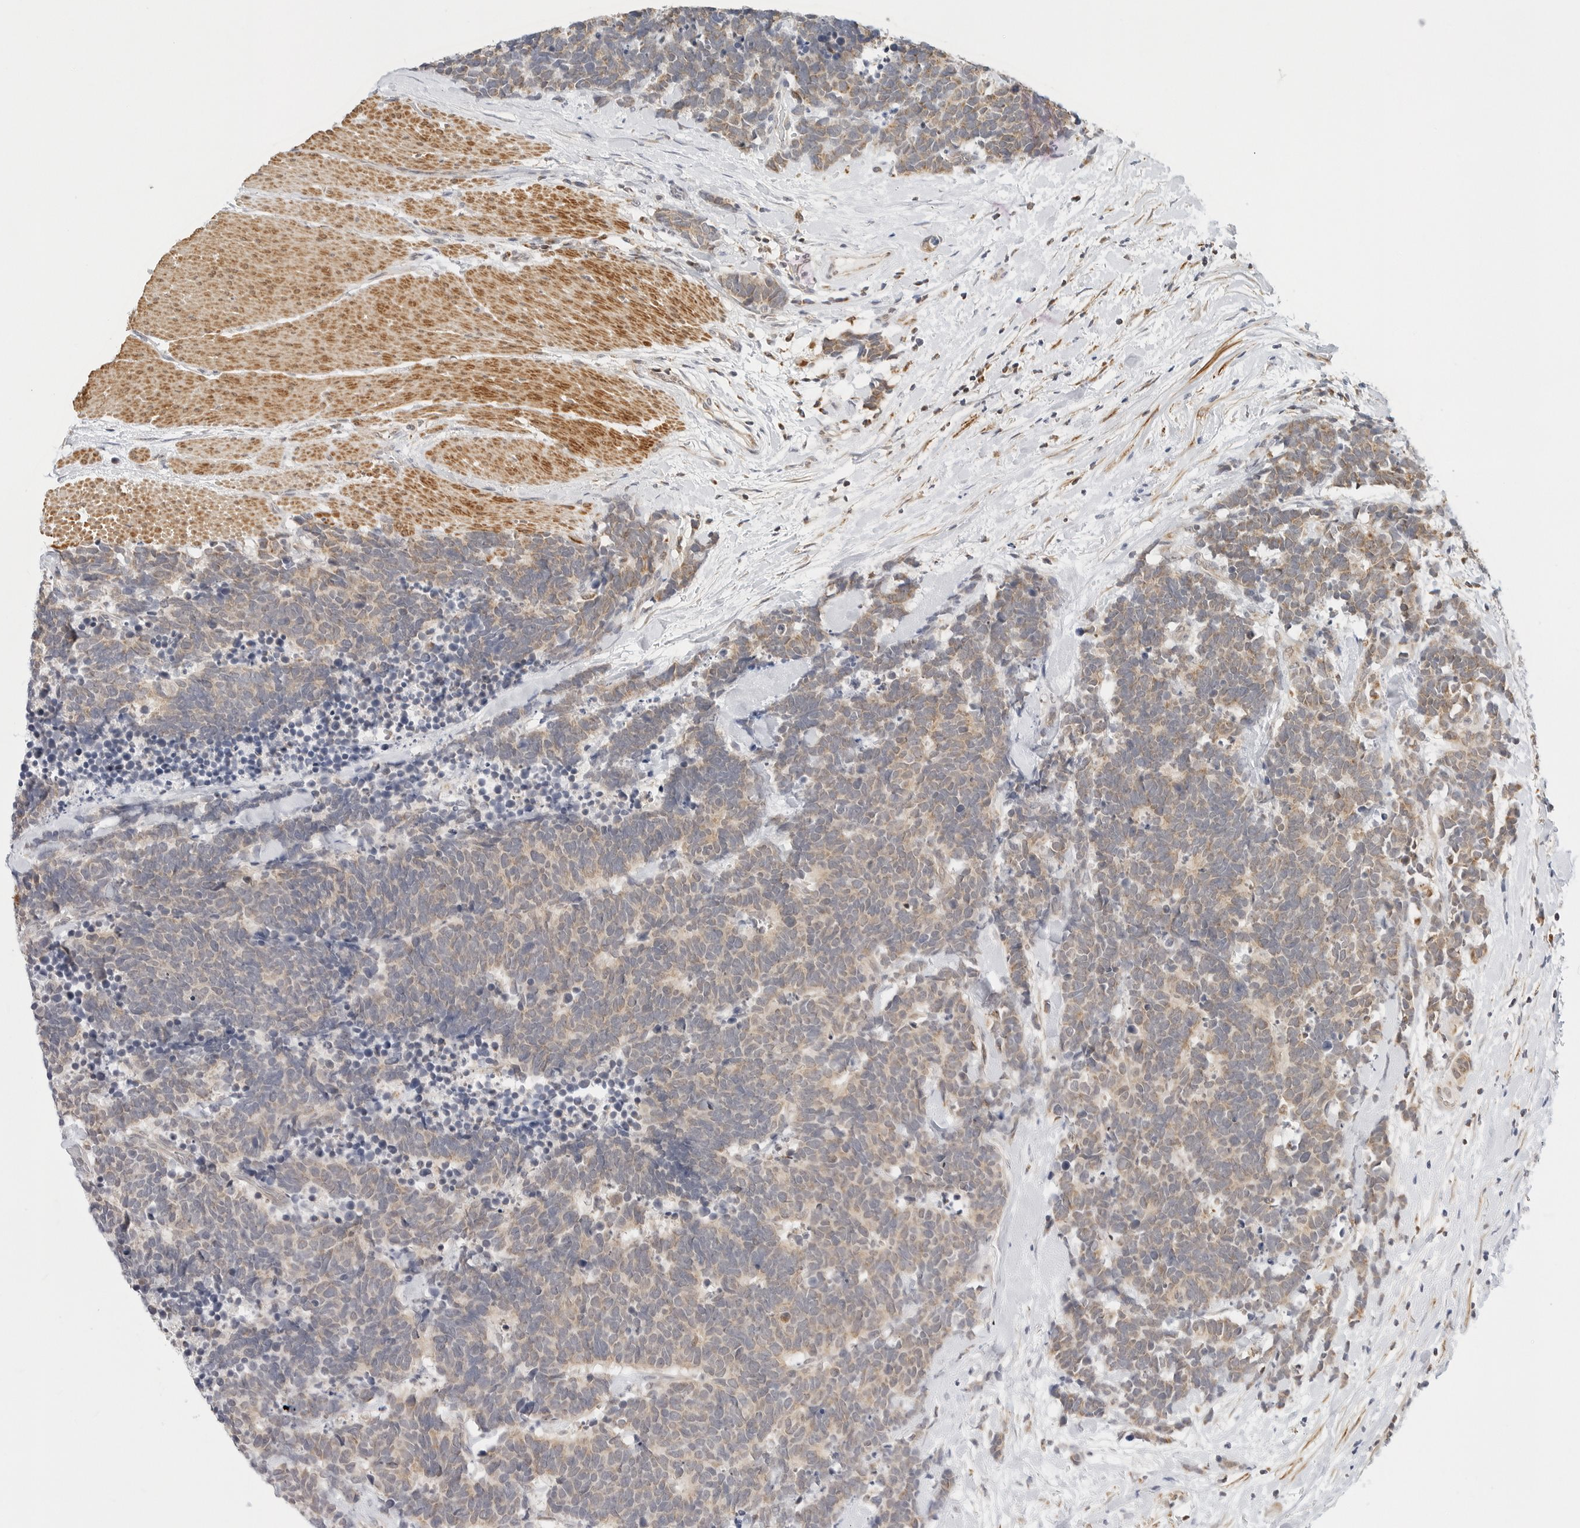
{"staining": {"intensity": "weak", "quantity": ">75%", "location": "cytoplasmic/membranous"}, "tissue": "carcinoid", "cell_type": "Tumor cells", "image_type": "cancer", "snomed": [{"axis": "morphology", "description": "Carcinoma, NOS"}, {"axis": "morphology", "description": "Carcinoid, malignant, NOS"}, {"axis": "topography", "description": "Urinary bladder"}], "caption": "Immunohistochemical staining of human carcinoid (malignant) shows low levels of weak cytoplasmic/membranous protein expression in approximately >75% of tumor cells. The staining is performed using DAB (3,3'-diaminobenzidine) brown chromogen to label protein expression. The nuclei are counter-stained blue using hematoxylin.", "gene": "GORAB", "patient": {"sex": "male", "age": 57}}